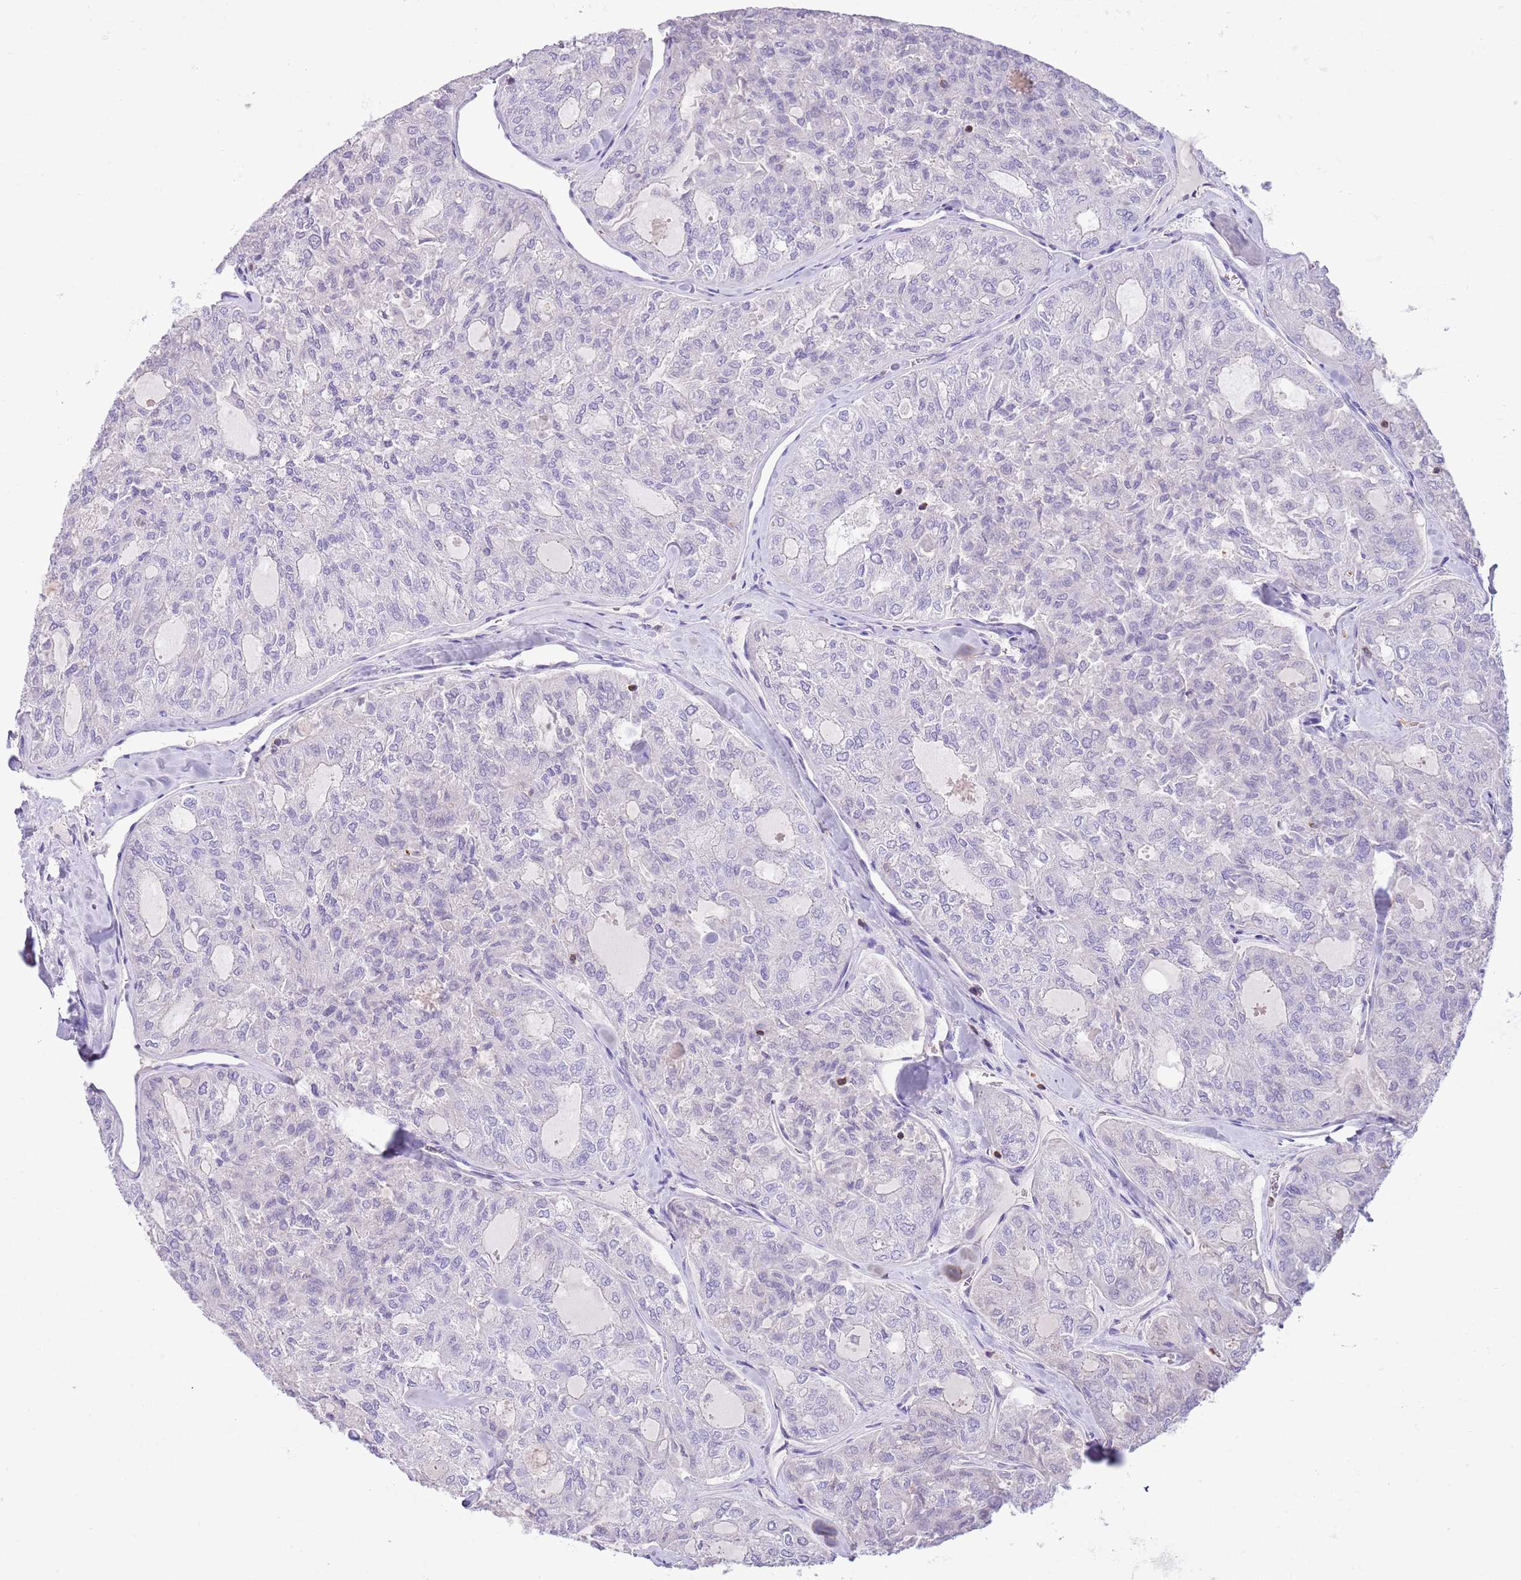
{"staining": {"intensity": "negative", "quantity": "none", "location": "none"}, "tissue": "thyroid cancer", "cell_type": "Tumor cells", "image_type": "cancer", "snomed": [{"axis": "morphology", "description": "Follicular adenoma carcinoma, NOS"}, {"axis": "topography", "description": "Thyroid gland"}], "caption": "IHC photomicrograph of human thyroid cancer (follicular adenoma carcinoma) stained for a protein (brown), which demonstrates no staining in tumor cells.", "gene": "OR4Q3", "patient": {"sex": "male", "age": 75}}